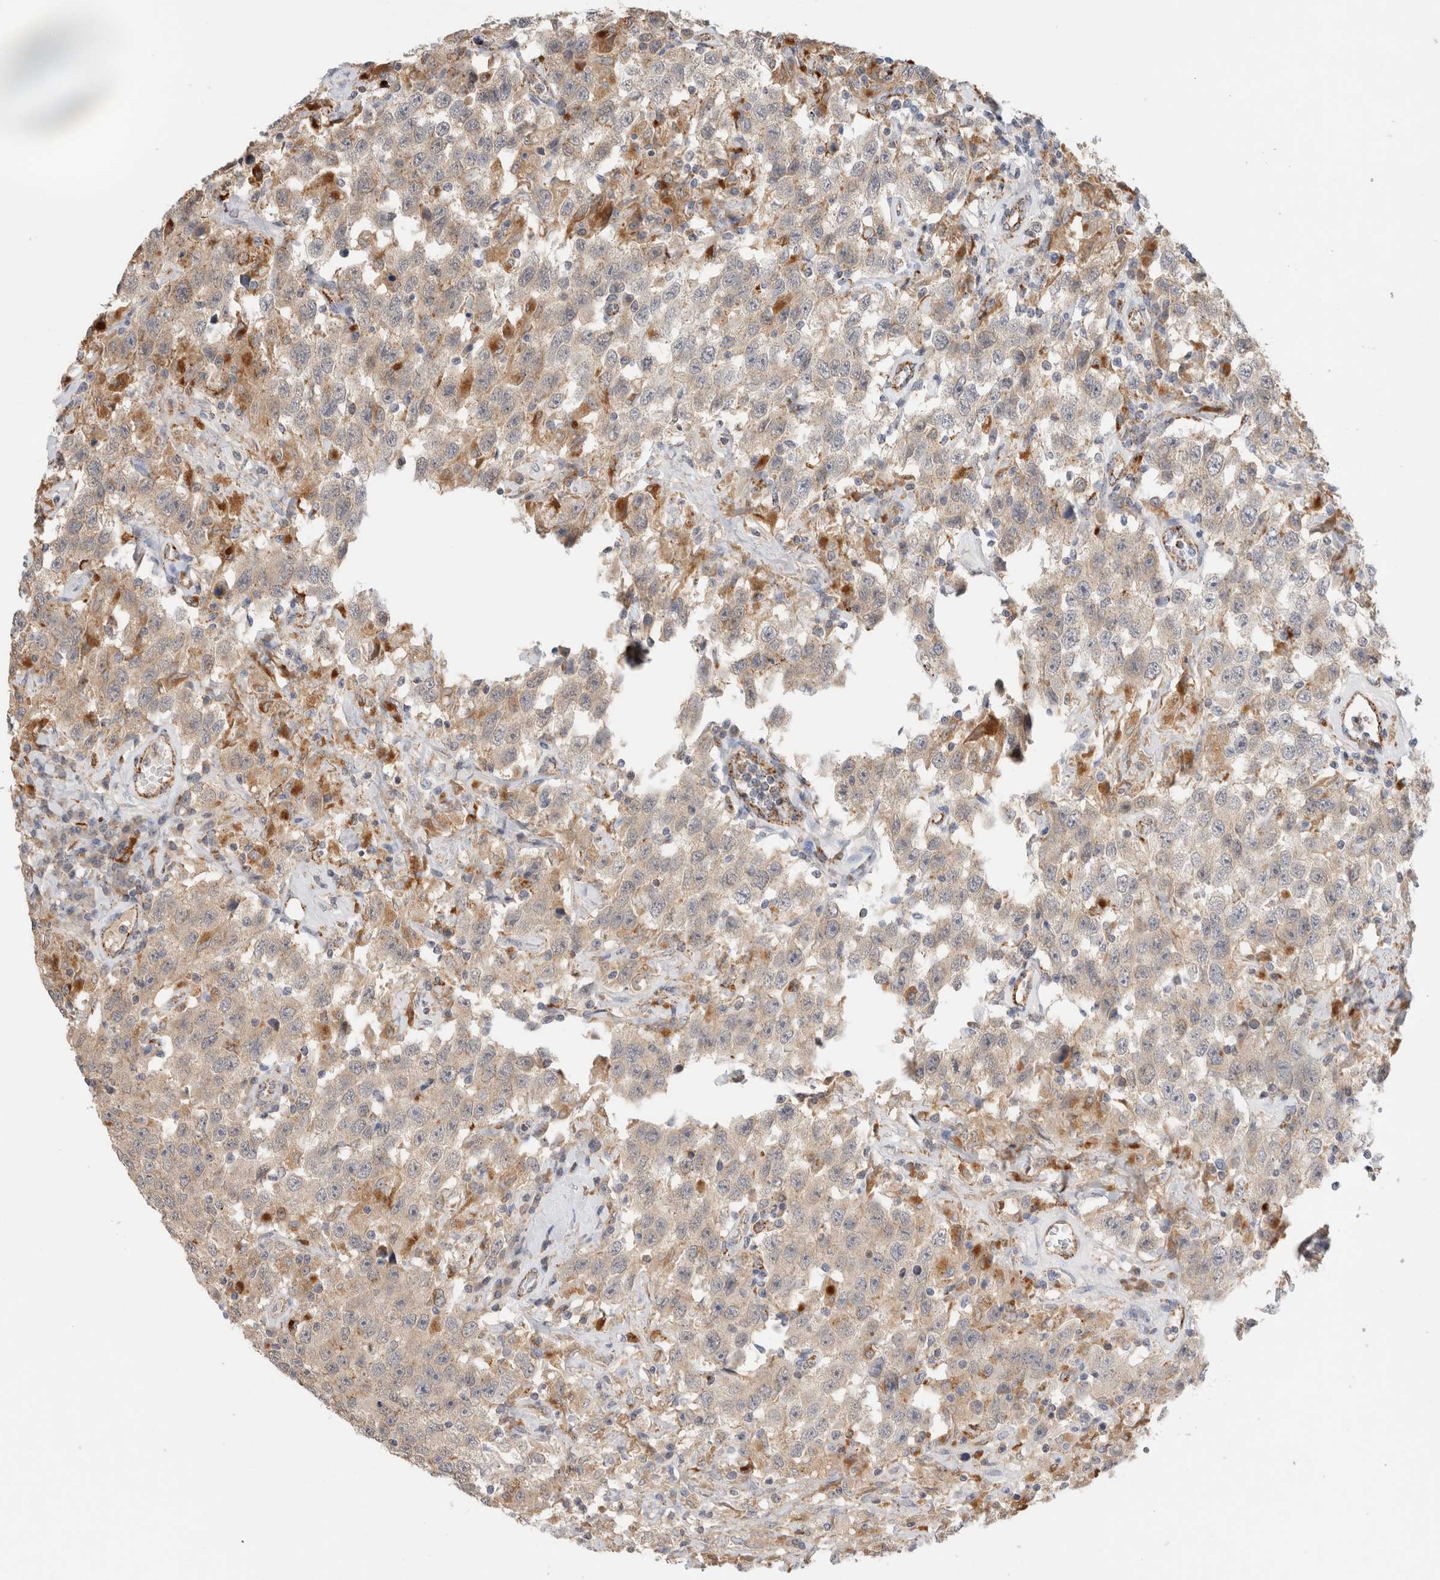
{"staining": {"intensity": "weak", "quantity": "<25%", "location": "cytoplasmic/membranous"}, "tissue": "testis cancer", "cell_type": "Tumor cells", "image_type": "cancer", "snomed": [{"axis": "morphology", "description": "Seminoma, NOS"}, {"axis": "topography", "description": "Testis"}], "caption": "Tumor cells are negative for brown protein staining in testis cancer (seminoma).", "gene": "GNS", "patient": {"sex": "male", "age": 41}}